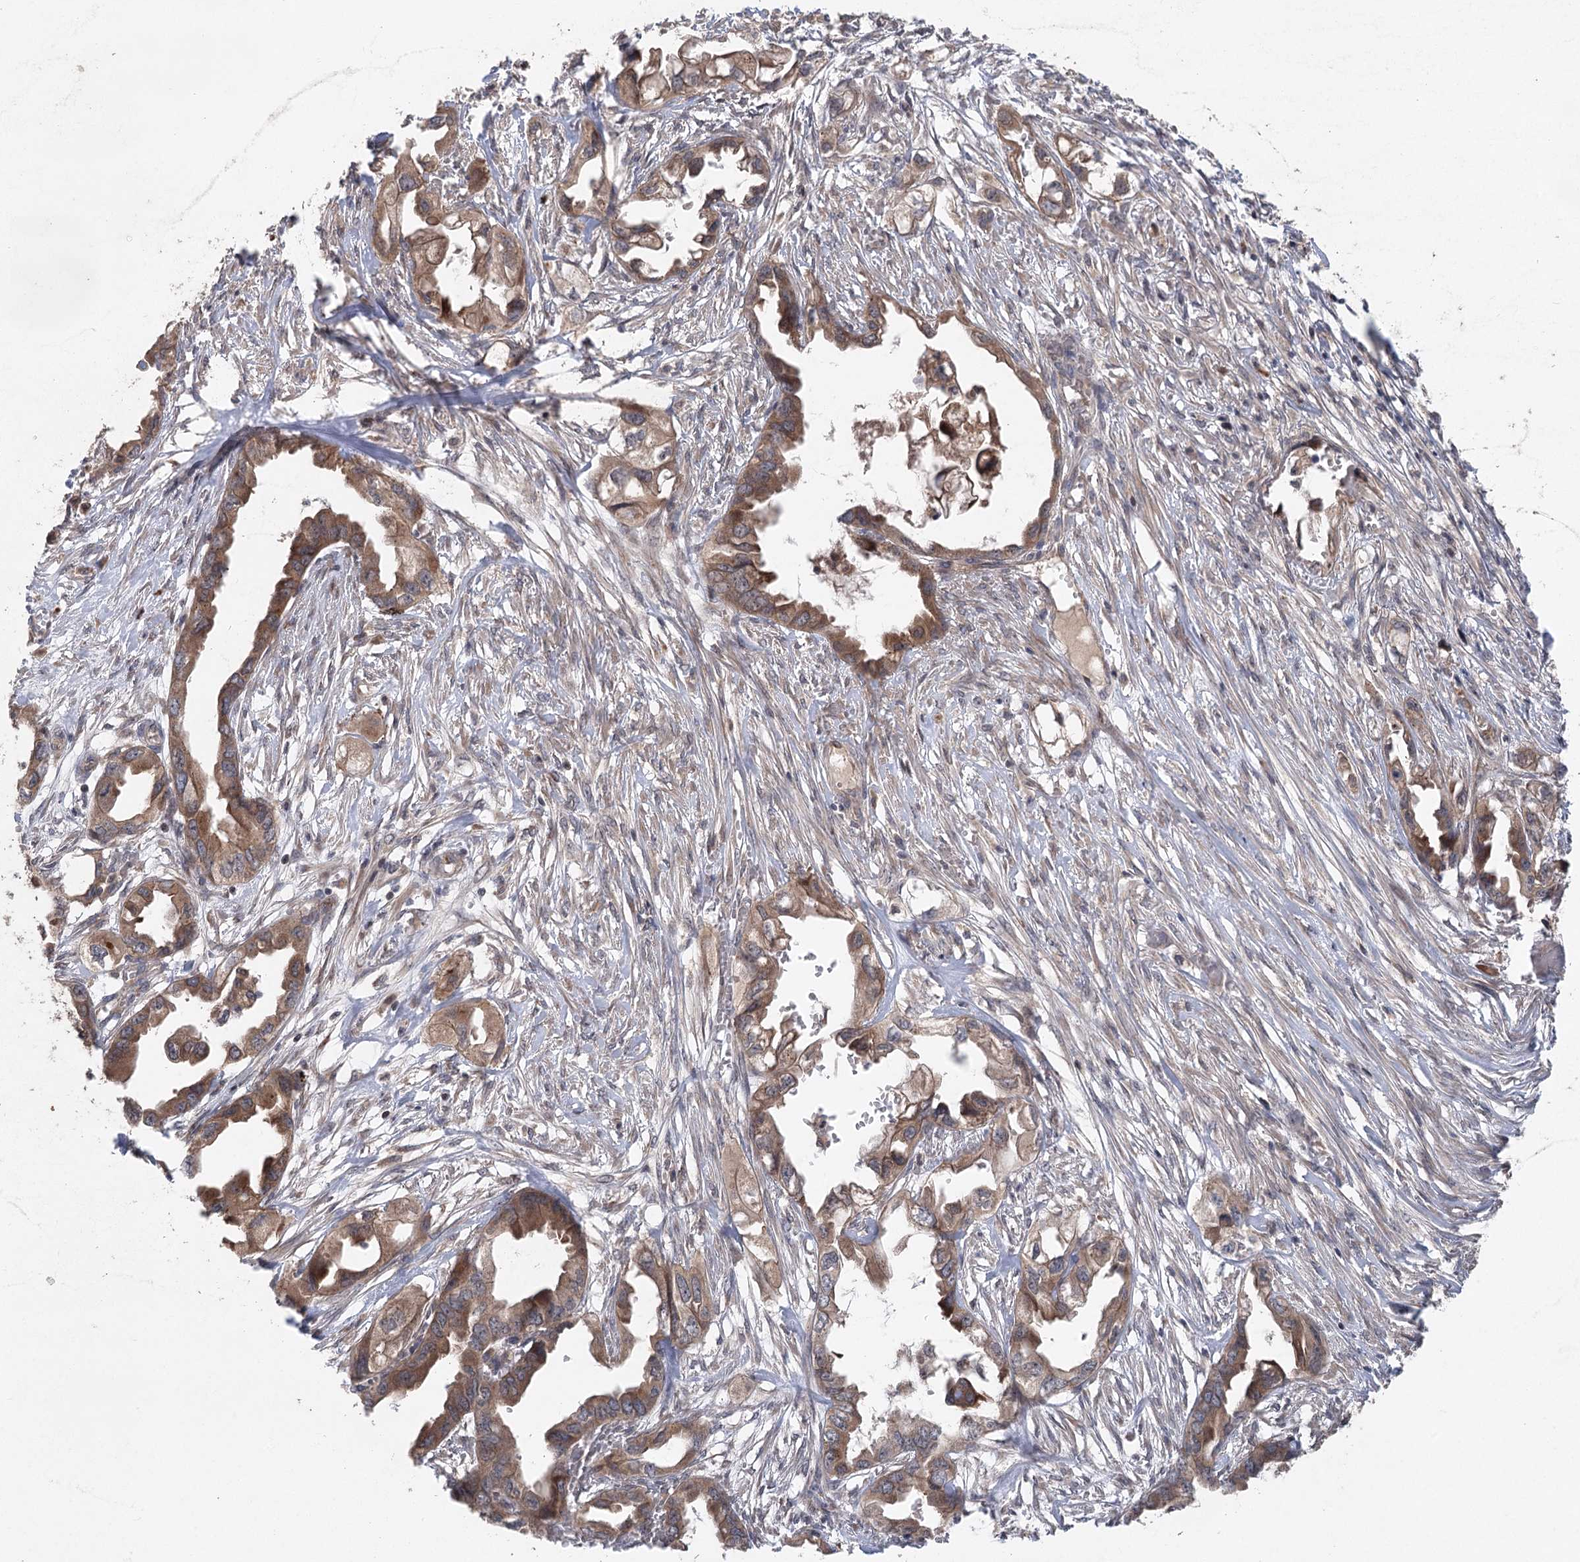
{"staining": {"intensity": "moderate", "quantity": ">75%", "location": "cytoplasmic/membranous"}, "tissue": "endometrial cancer", "cell_type": "Tumor cells", "image_type": "cancer", "snomed": [{"axis": "morphology", "description": "Adenocarcinoma, NOS"}, {"axis": "morphology", "description": "Adenocarcinoma, metastatic, NOS"}, {"axis": "topography", "description": "Adipose tissue"}, {"axis": "topography", "description": "Endometrium"}], "caption": "Moderate cytoplasmic/membranous staining is identified in approximately >75% of tumor cells in endometrial cancer.", "gene": "METTL24", "patient": {"sex": "female", "age": 67}}